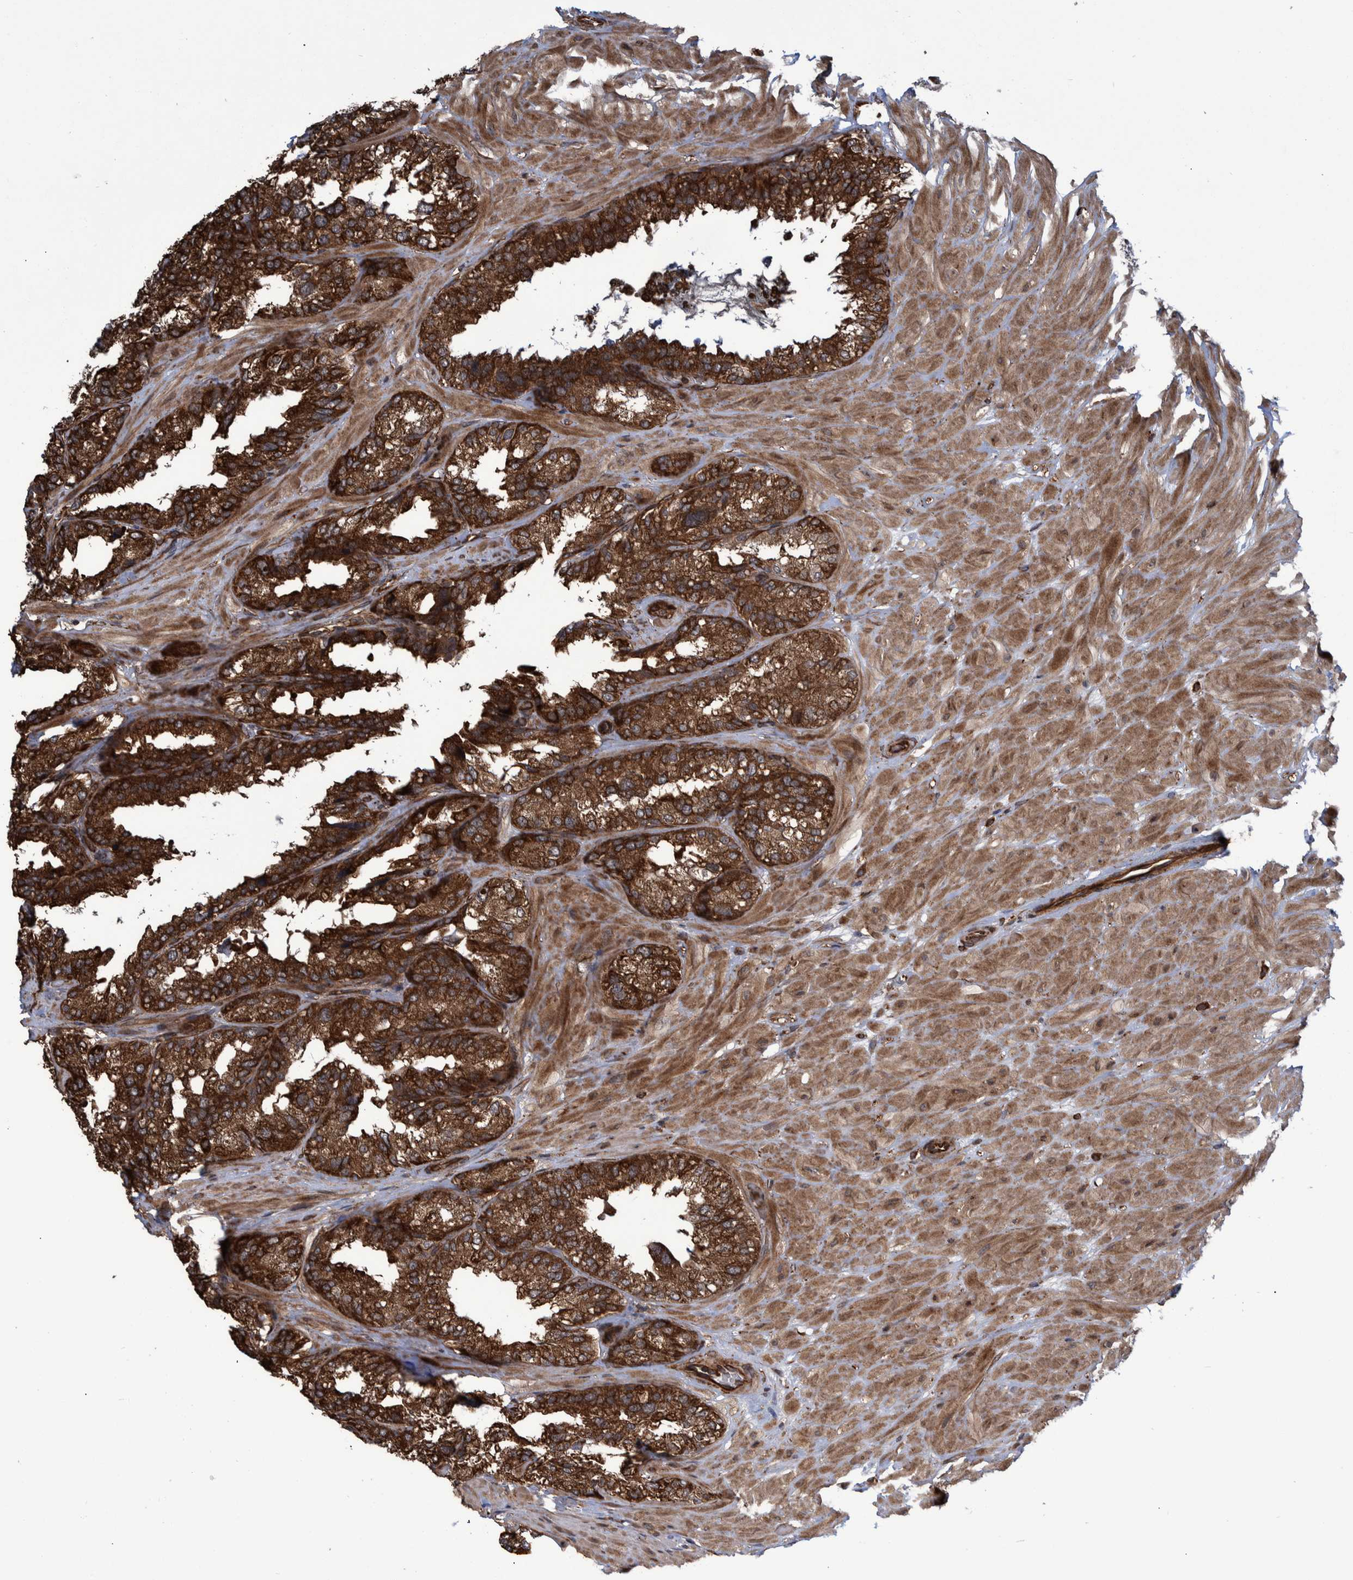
{"staining": {"intensity": "strong", "quantity": ">75%", "location": "cytoplasmic/membranous"}, "tissue": "seminal vesicle", "cell_type": "Glandular cells", "image_type": "normal", "snomed": [{"axis": "morphology", "description": "Normal tissue, NOS"}, {"axis": "topography", "description": "Prostate"}, {"axis": "topography", "description": "Seminal veicle"}], "caption": "Immunohistochemistry histopathology image of benign seminal vesicle: human seminal vesicle stained using immunohistochemistry (IHC) demonstrates high levels of strong protein expression localized specifically in the cytoplasmic/membranous of glandular cells, appearing as a cytoplasmic/membranous brown color.", "gene": "TNFRSF10B", "patient": {"sex": "male", "age": 51}}